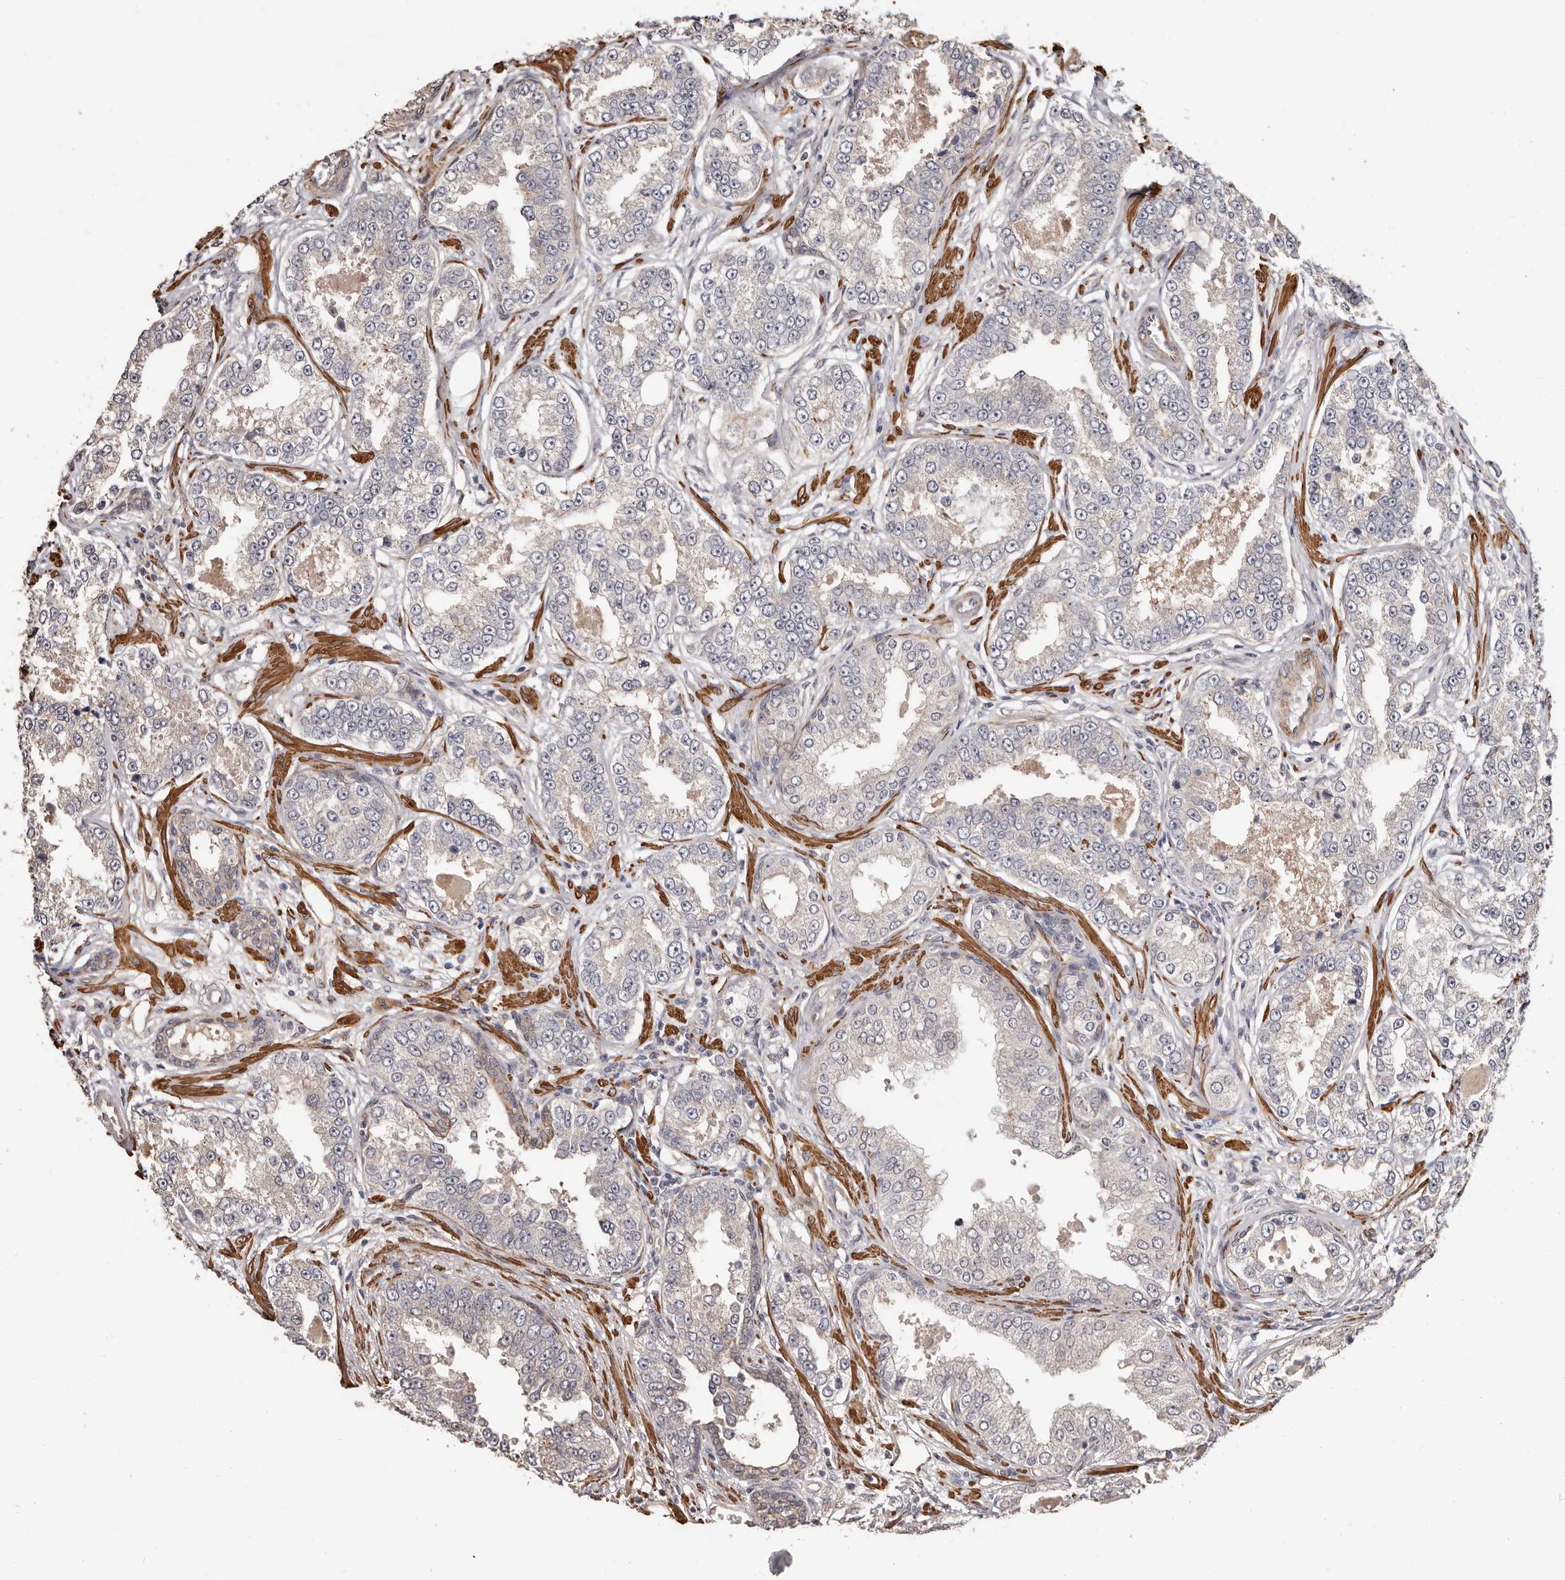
{"staining": {"intensity": "negative", "quantity": "none", "location": "none"}, "tissue": "prostate cancer", "cell_type": "Tumor cells", "image_type": "cancer", "snomed": [{"axis": "morphology", "description": "Normal tissue, NOS"}, {"axis": "morphology", "description": "Adenocarcinoma, High grade"}, {"axis": "topography", "description": "Prostate"}], "caption": "This is an immunohistochemistry (IHC) photomicrograph of prostate high-grade adenocarcinoma. There is no staining in tumor cells.", "gene": "TRIP13", "patient": {"sex": "male", "age": 83}}